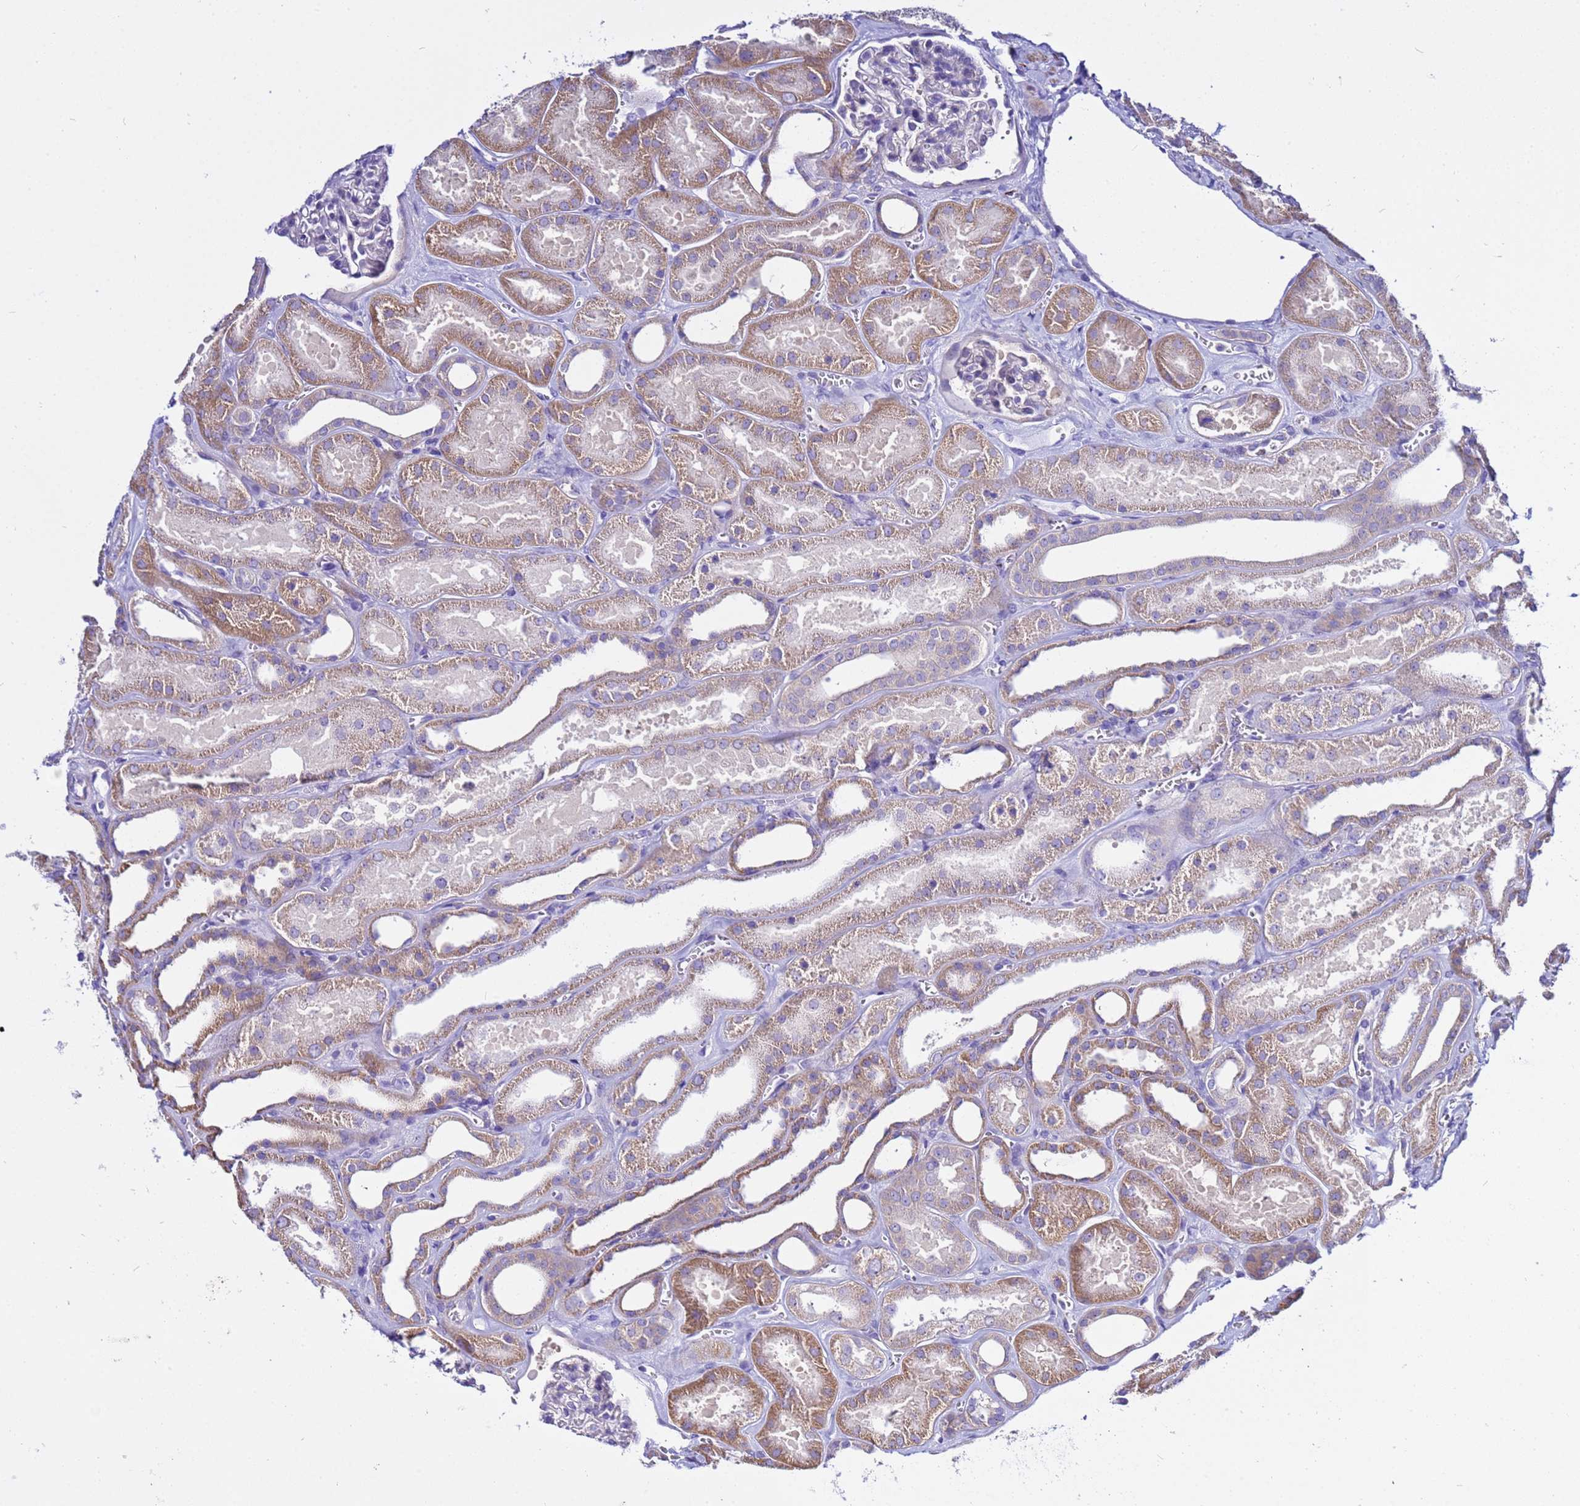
{"staining": {"intensity": "negative", "quantity": "none", "location": "none"}, "tissue": "kidney", "cell_type": "Cells in glomeruli", "image_type": "normal", "snomed": [{"axis": "morphology", "description": "Normal tissue, NOS"}, {"axis": "morphology", "description": "Adenocarcinoma, NOS"}, {"axis": "topography", "description": "Kidney"}], "caption": "IHC histopathology image of normal human kidney stained for a protein (brown), which displays no staining in cells in glomeruli. The staining was performed using DAB (3,3'-diaminobenzidine) to visualize the protein expression in brown, while the nuclei were stained in blue with hematoxylin (Magnification: 20x).", "gene": "USP18", "patient": {"sex": "female", "age": 68}}